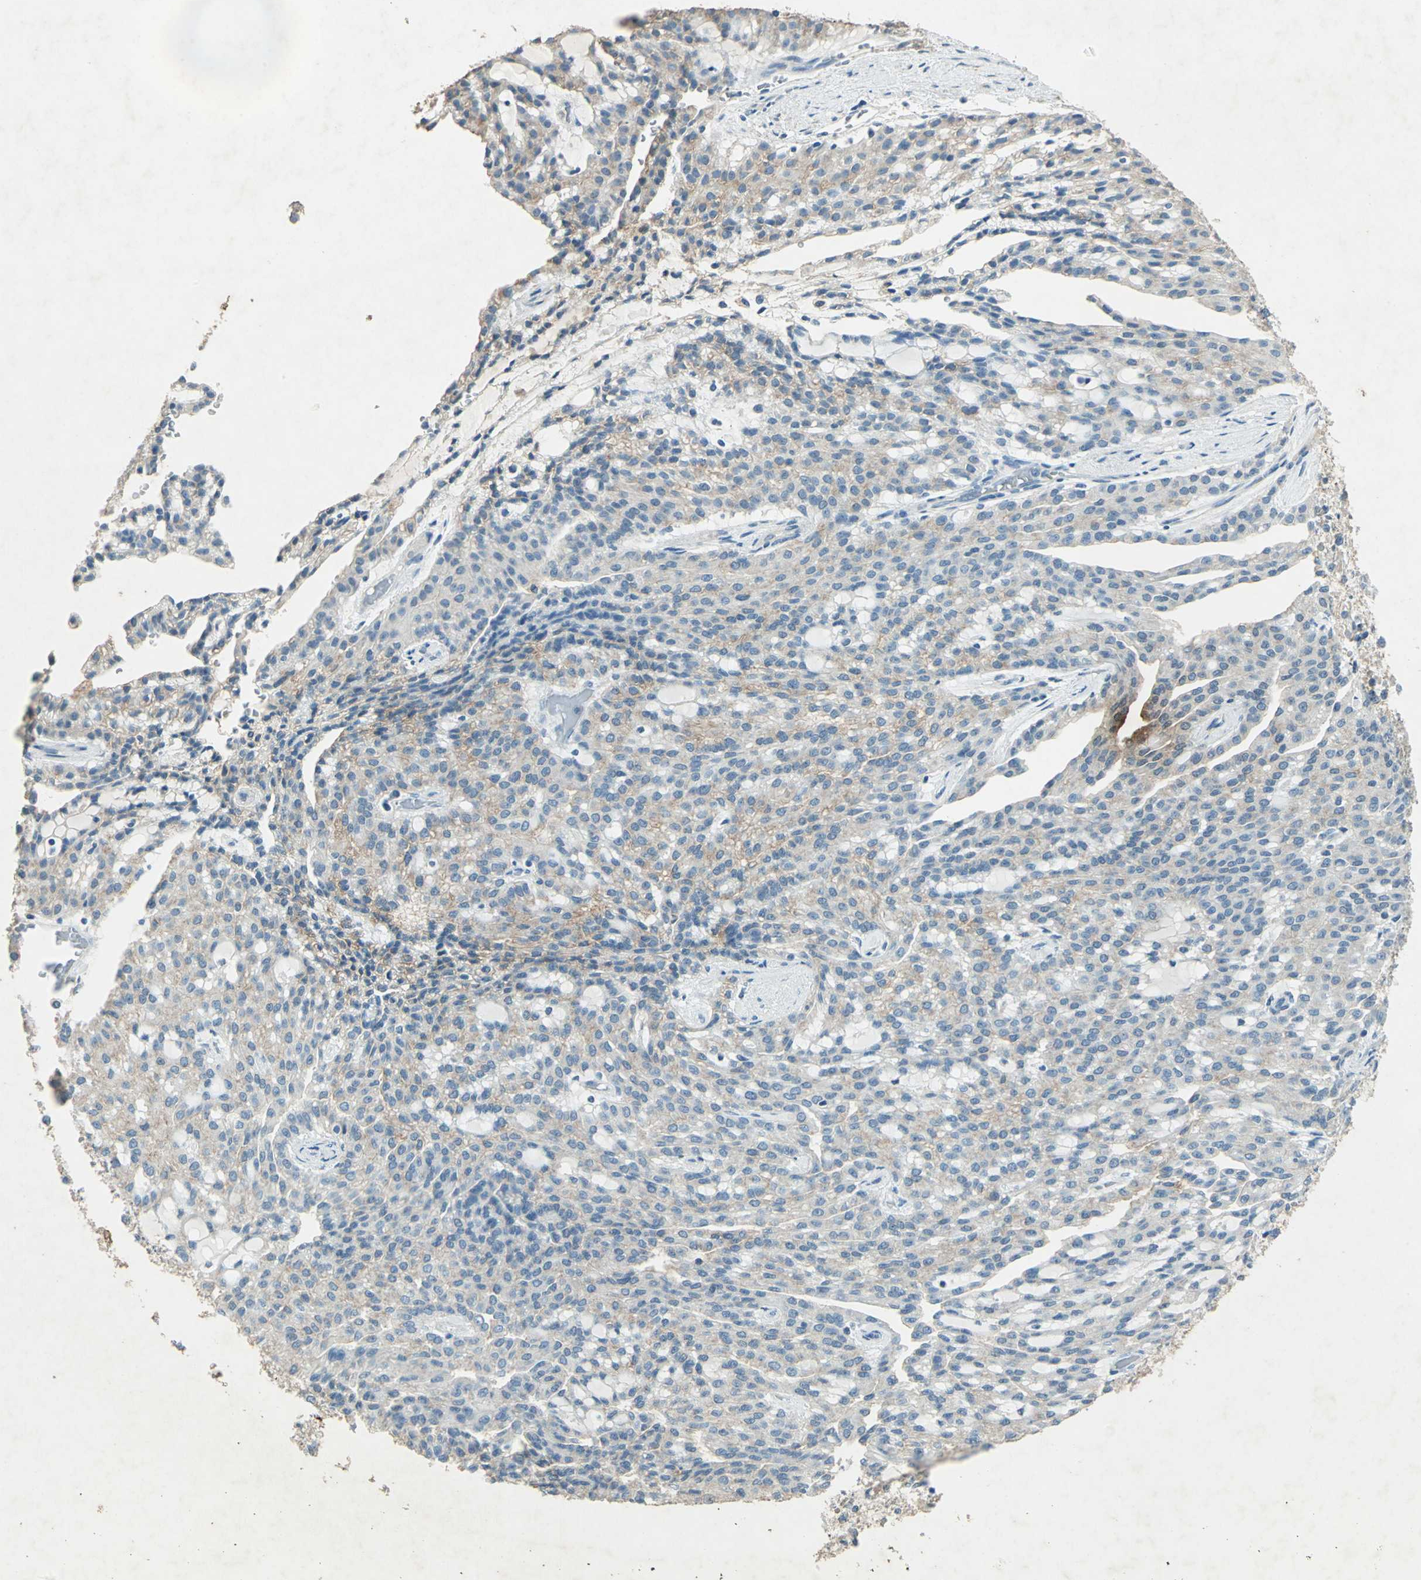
{"staining": {"intensity": "weak", "quantity": "25%-75%", "location": "cytoplasmic/membranous"}, "tissue": "renal cancer", "cell_type": "Tumor cells", "image_type": "cancer", "snomed": [{"axis": "morphology", "description": "Adenocarcinoma, NOS"}, {"axis": "topography", "description": "Kidney"}], "caption": "The immunohistochemical stain shows weak cytoplasmic/membranous expression in tumor cells of renal cancer tissue.", "gene": "CAMK2B", "patient": {"sex": "male", "age": 63}}